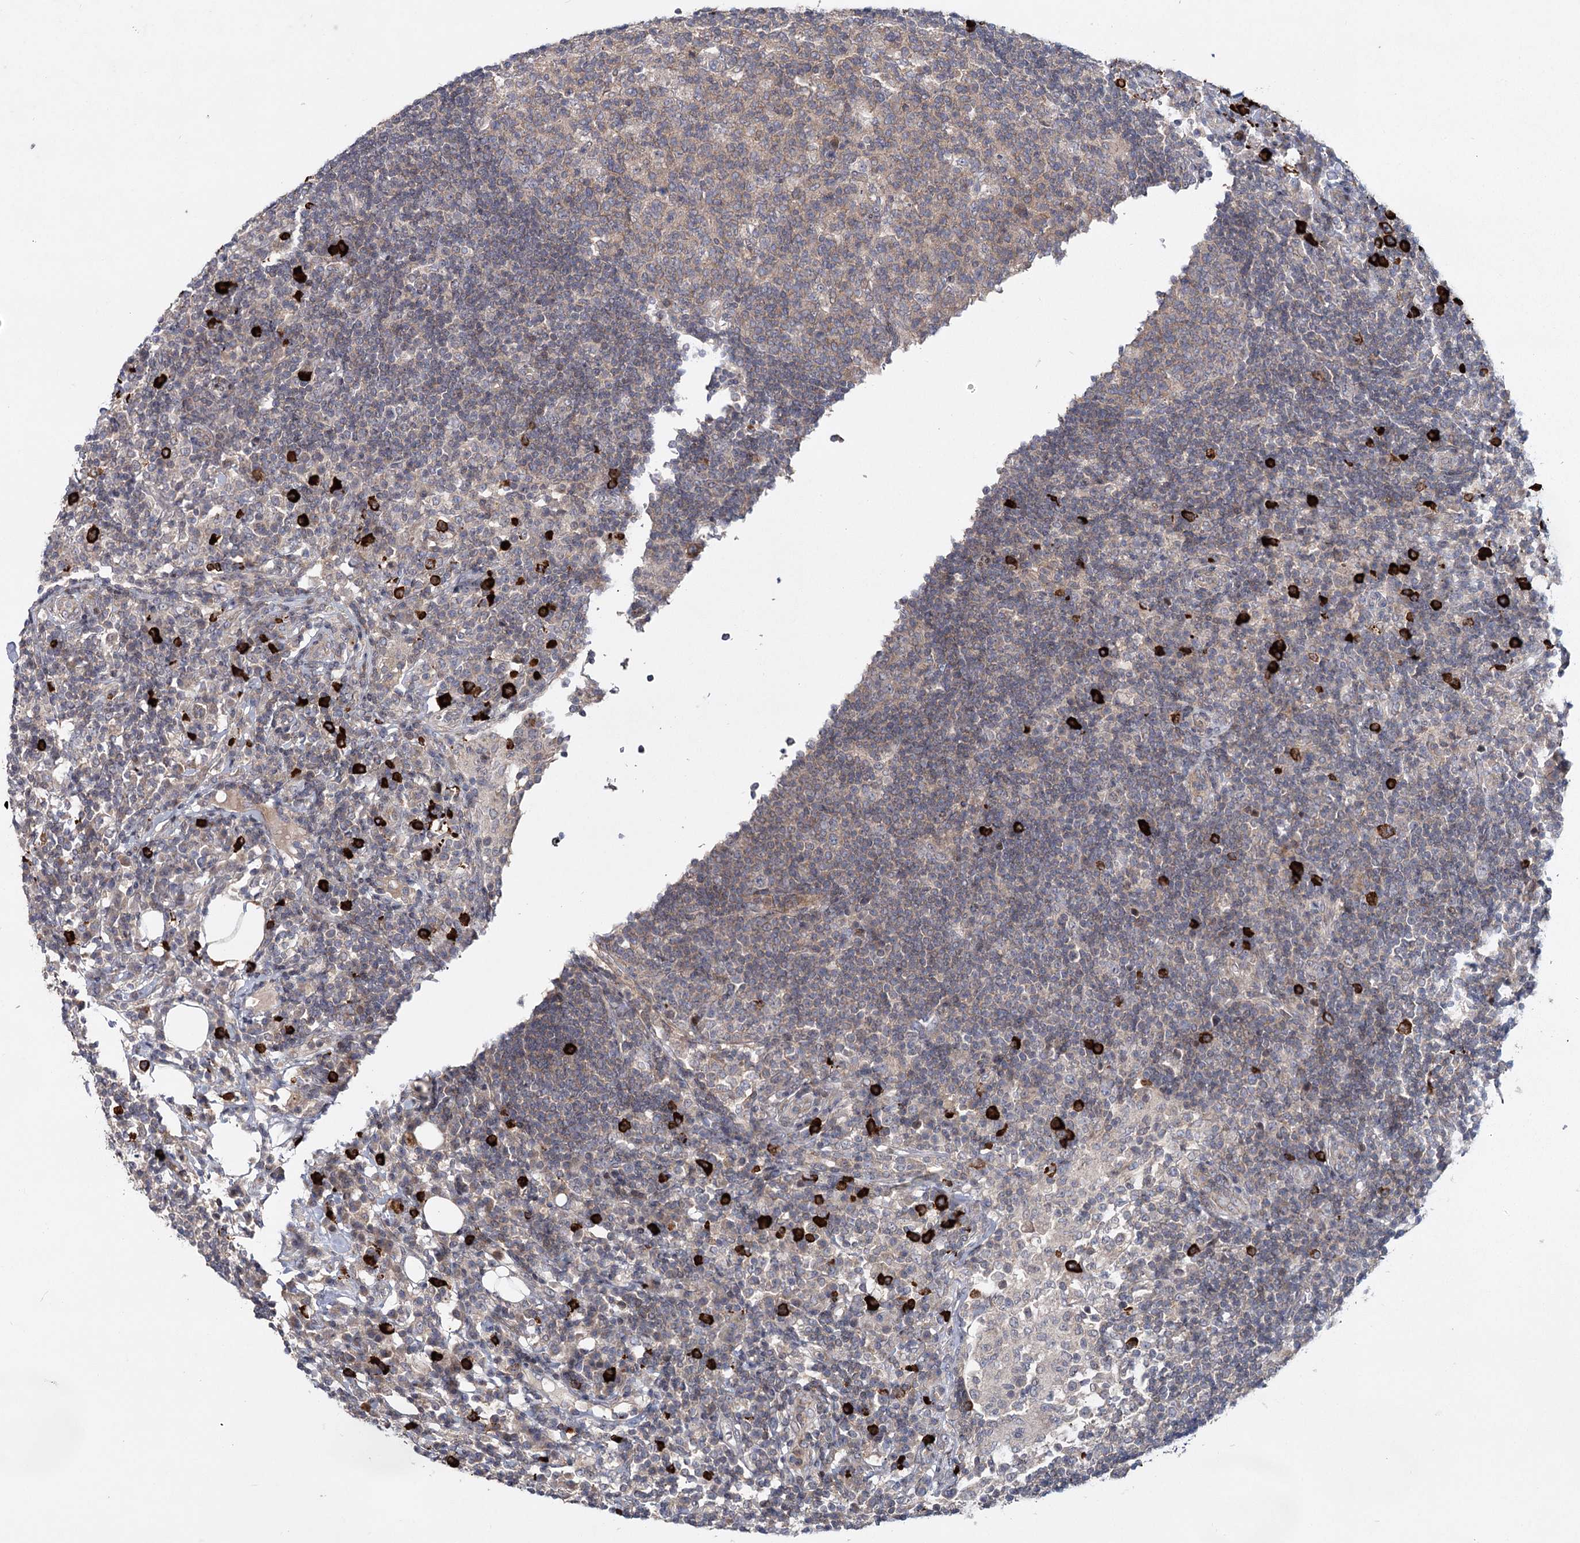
{"staining": {"intensity": "weak", "quantity": "<25%", "location": "cytoplasmic/membranous"}, "tissue": "lymph node", "cell_type": "Germinal center cells", "image_type": "normal", "snomed": [{"axis": "morphology", "description": "Normal tissue, NOS"}, {"axis": "topography", "description": "Lymph node"}], "caption": "IHC micrograph of unremarkable lymph node: lymph node stained with DAB demonstrates no significant protein positivity in germinal center cells.", "gene": "MAP3K13", "patient": {"sex": "female", "age": 53}}